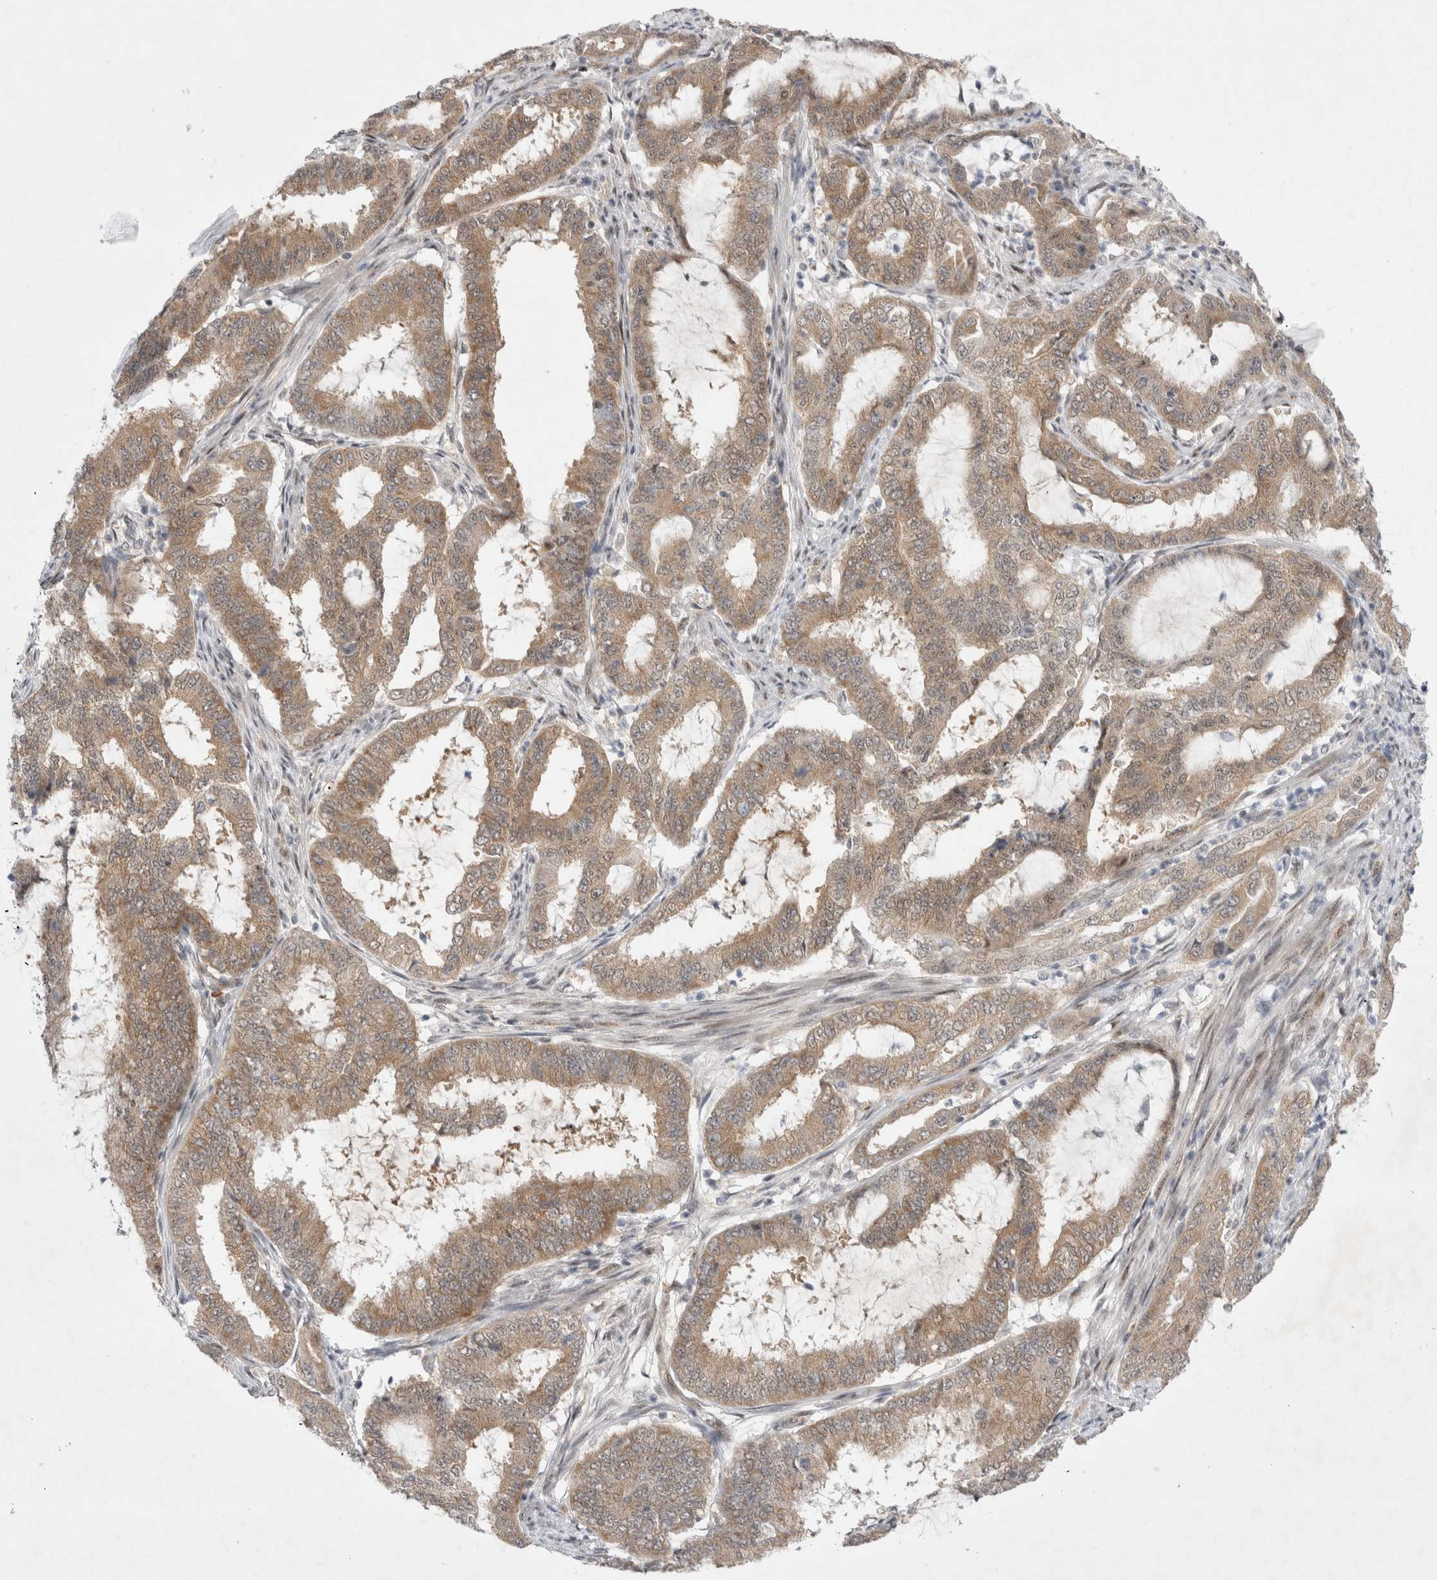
{"staining": {"intensity": "weak", "quantity": ">75%", "location": "cytoplasmic/membranous"}, "tissue": "endometrial cancer", "cell_type": "Tumor cells", "image_type": "cancer", "snomed": [{"axis": "morphology", "description": "Adenocarcinoma, NOS"}, {"axis": "topography", "description": "Endometrium"}], "caption": "The micrograph reveals immunohistochemical staining of endometrial adenocarcinoma. There is weak cytoplasmic/membranous expression is present in about >75% of tumor cells. Nuclei are stained in blue.", "gene": "WIPF2", "patient": {"sex": "female", "age": 51}}